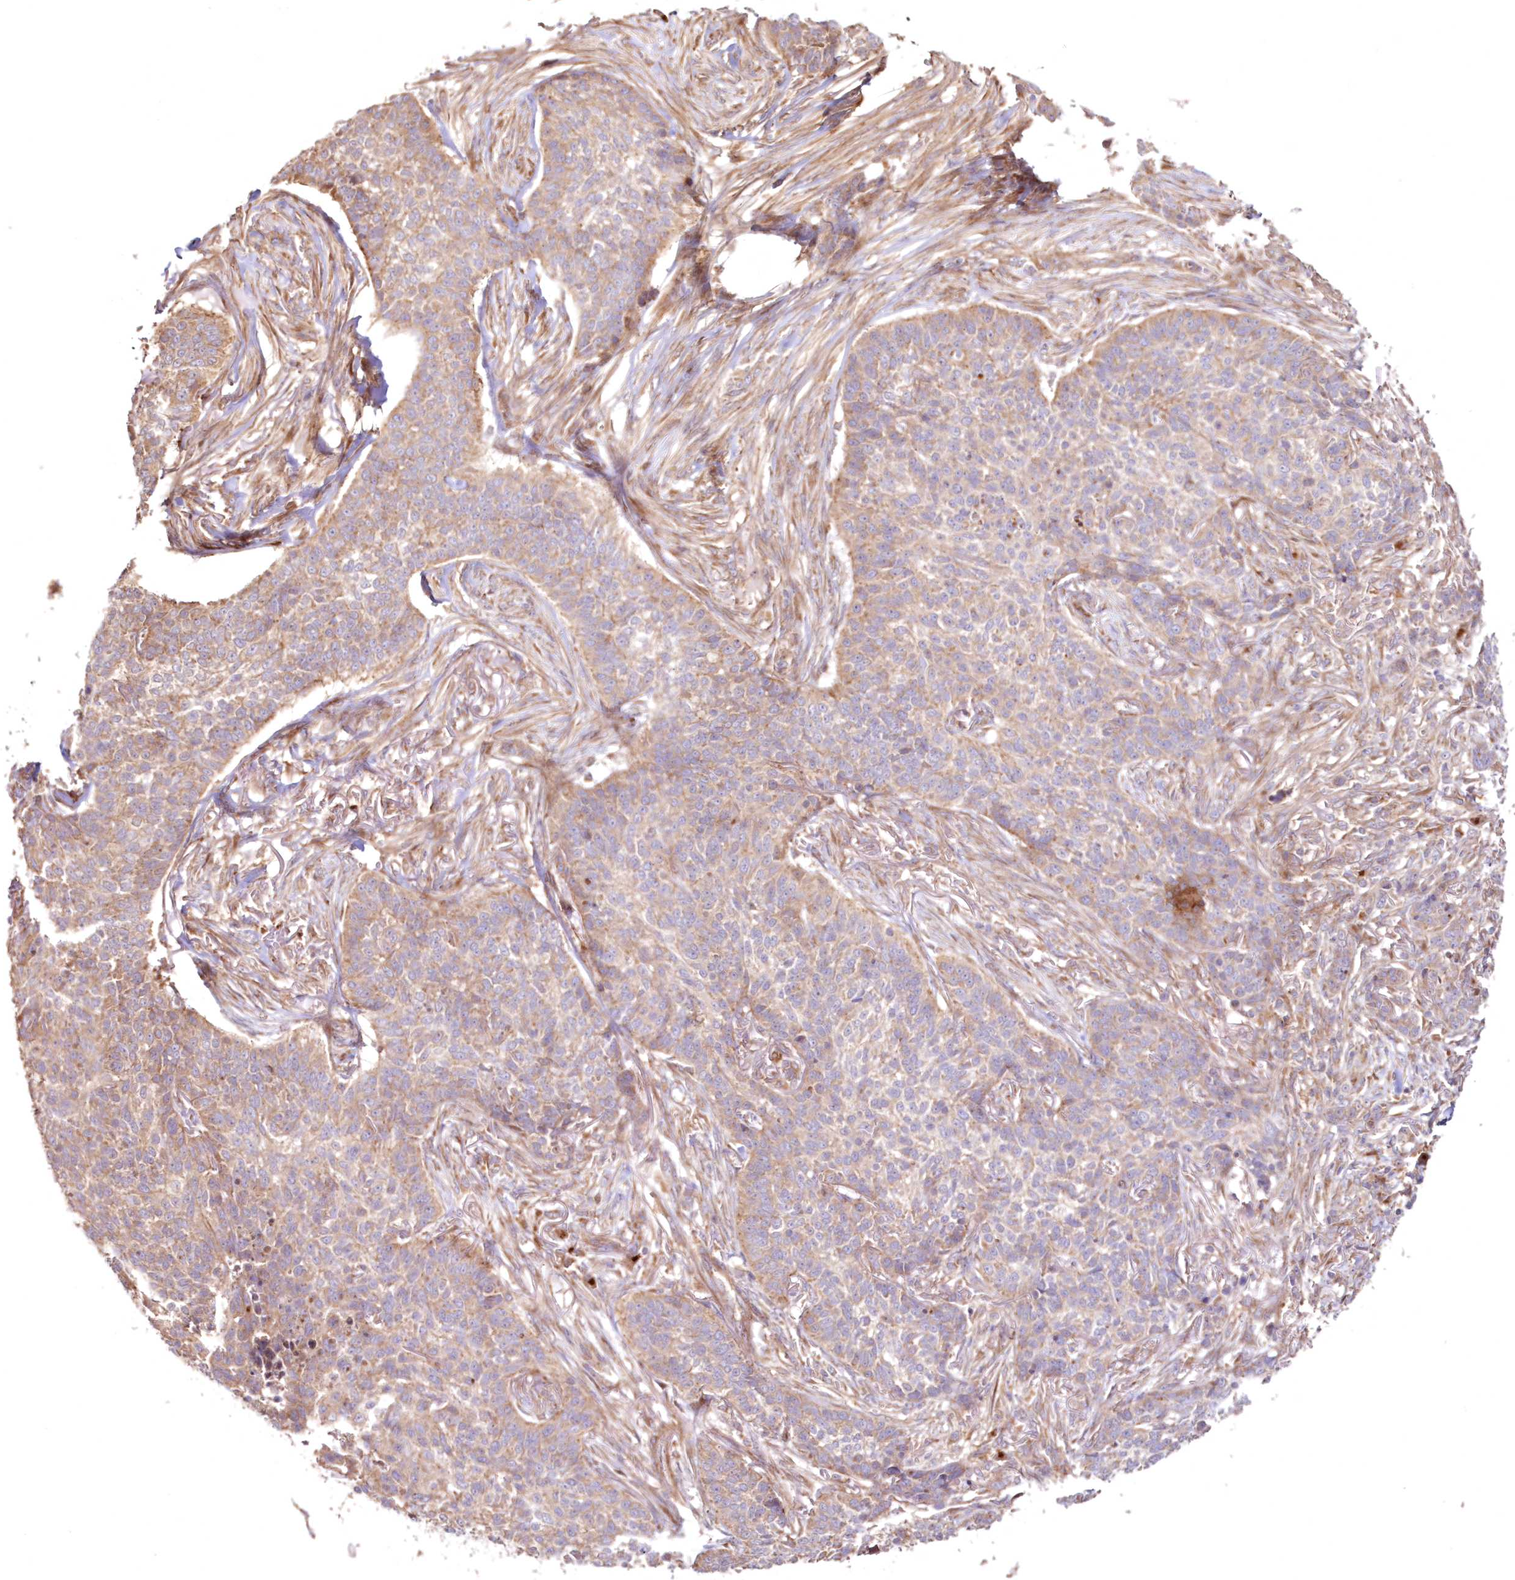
{"staining": {"intensity": "weak", "quantity": ">75%", "location": "cytoplasmic/membranous"}, "tissue": "skin cancer", "cell_type": "Tumor cells", "image_type": "cancer", "snomed": [{"axis": "morphology", "description": "Basal cell carcinoma"}, {"axis": "topography", "description": "Skin"}], "caption": "An image showing weak cytoplasmic/membranous expression in approximately >75% of tumor cells in skin cancer, as visualized by brown immunohistochemical staining.", "gene": "DDO", "patient": {"sex": "male", "age": 85}}